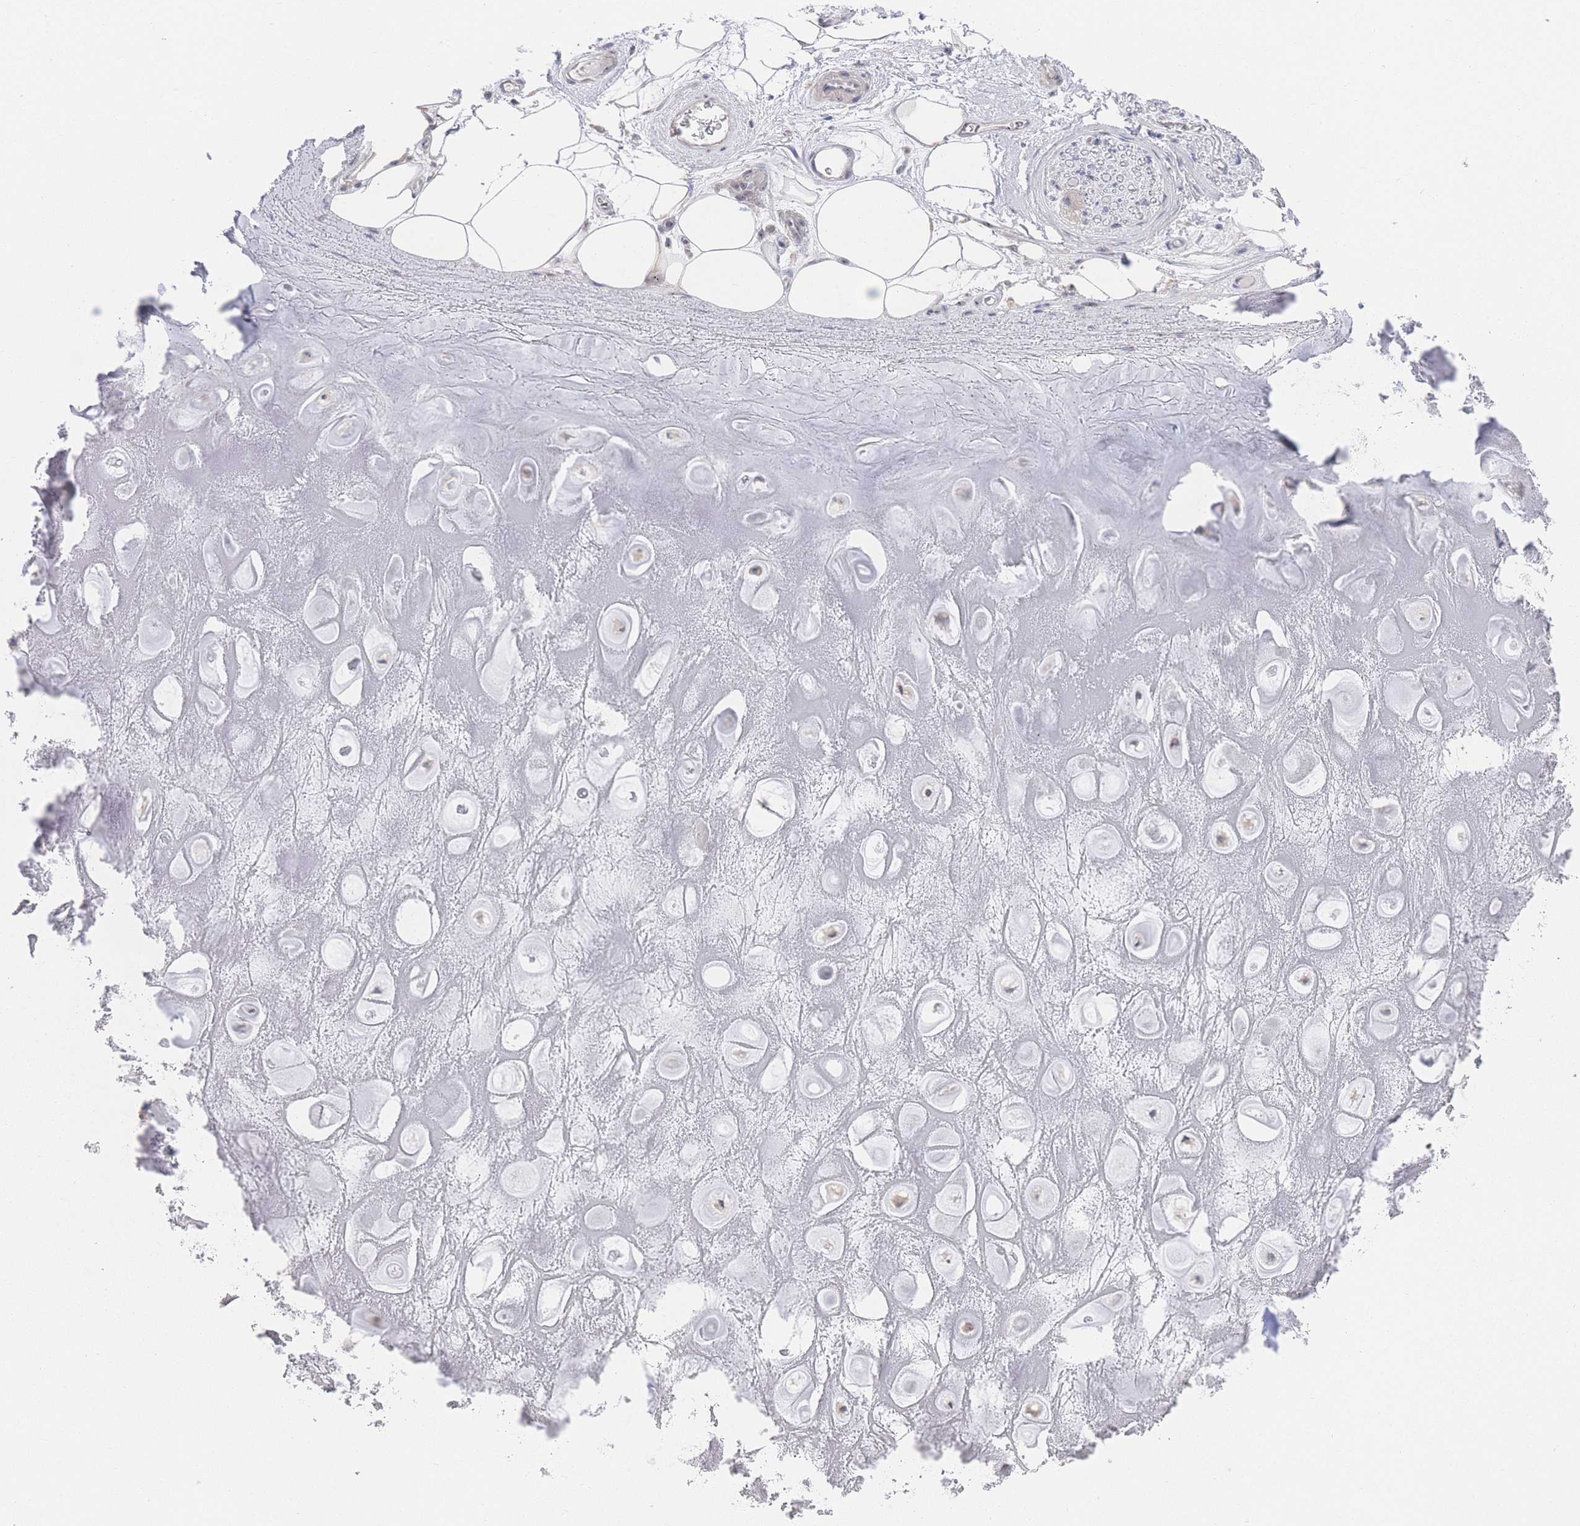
{"staining": {"intensity": "negative", "quantity": "none", "location": "none"}, "tissue": "adipose tissue", "cell_type": "Adipocytes", "image_type": "normal", "snomed": [{"axis": "morphology", "description": "Normal tissue, NOS"}, {"axis": "topography", "description": "Cartilage tissue"}], "caption": "The immunohistochemistry (IHC) image has no significant positivity in adipocytes of adipose tissue. (Immunohistochemistry, brightfield microscopy, high magnification).", "gene": "ZNF142", "patient": {"sex": "male", "age": 81}}